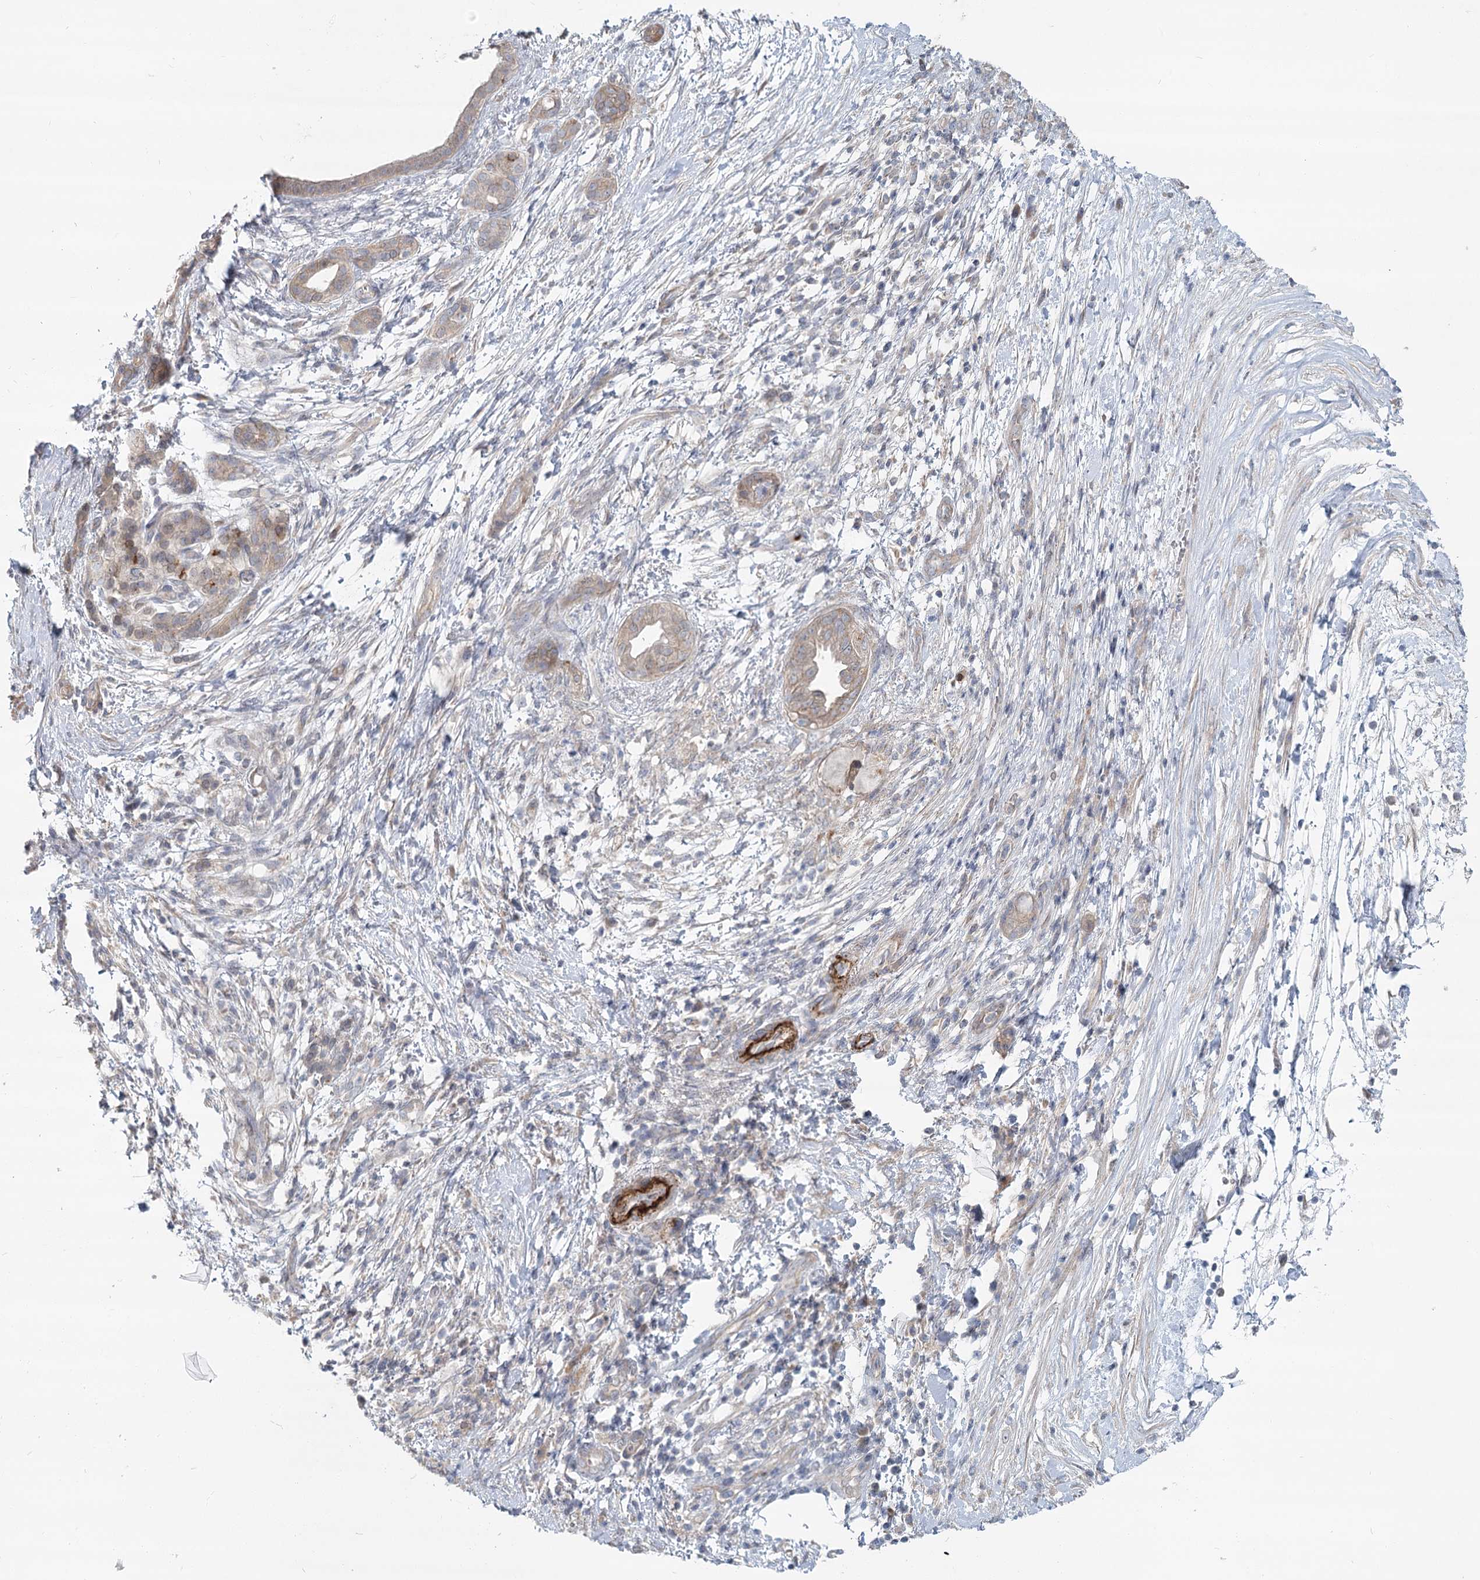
{"staining": {"intensity": "negative", "quantity": "none", "location": "none"}, "tissue": "pancreatic cancer", "cell_type": "Tumor cells", "image_type": "cancer", "snomed": [{"axis": "morphology", "description": "Adenocarcinoma, NOS"}, {"axis": "topography", "description": "Pancreas"}], "caption": "A photomicrograph of pancreatic cancer (adenocarcinoma) stained for a protein shows no brown staining in tumor cells.", "gene": "SPINK13", "patient": {"sex": "female", "age": 55}}